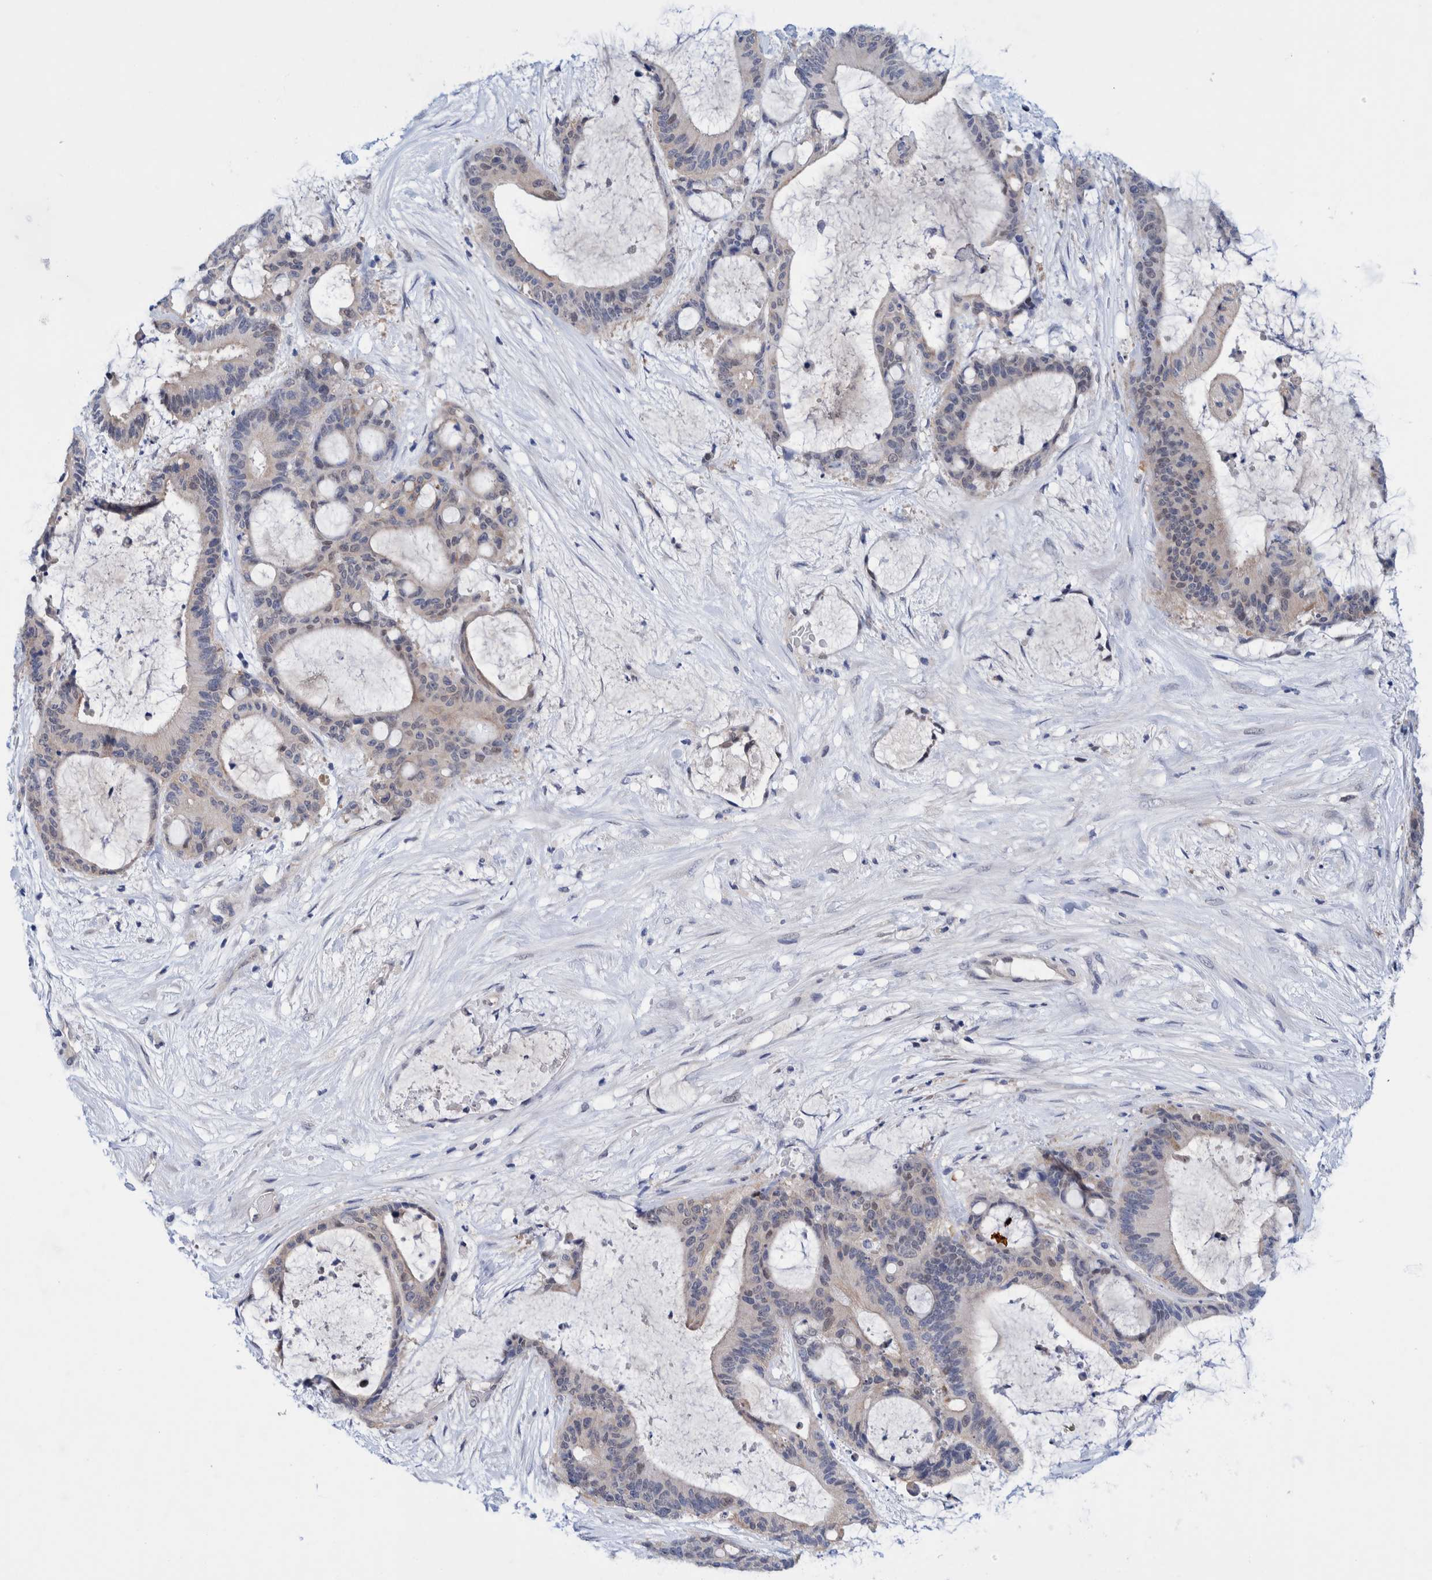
{"staining": {"intensity": "weak", "quantity": "<25%", "location": "nuclear"}, "tissue": "liver cancer", "cell_type": "Tumor cells", "image_type": "cancer", "snomed": [{"axis": "morphology", "description": "Cholangiocarcinoma"}, {"axis": "topography", "description": "Liver"}], "caption": "Human cholangiocarcinoma (liver) stained for a protein using IHC demonstrates no positivity in tumor cells.", "gene": "PFAS", "patient": {"sex": "female", "age": 73}}